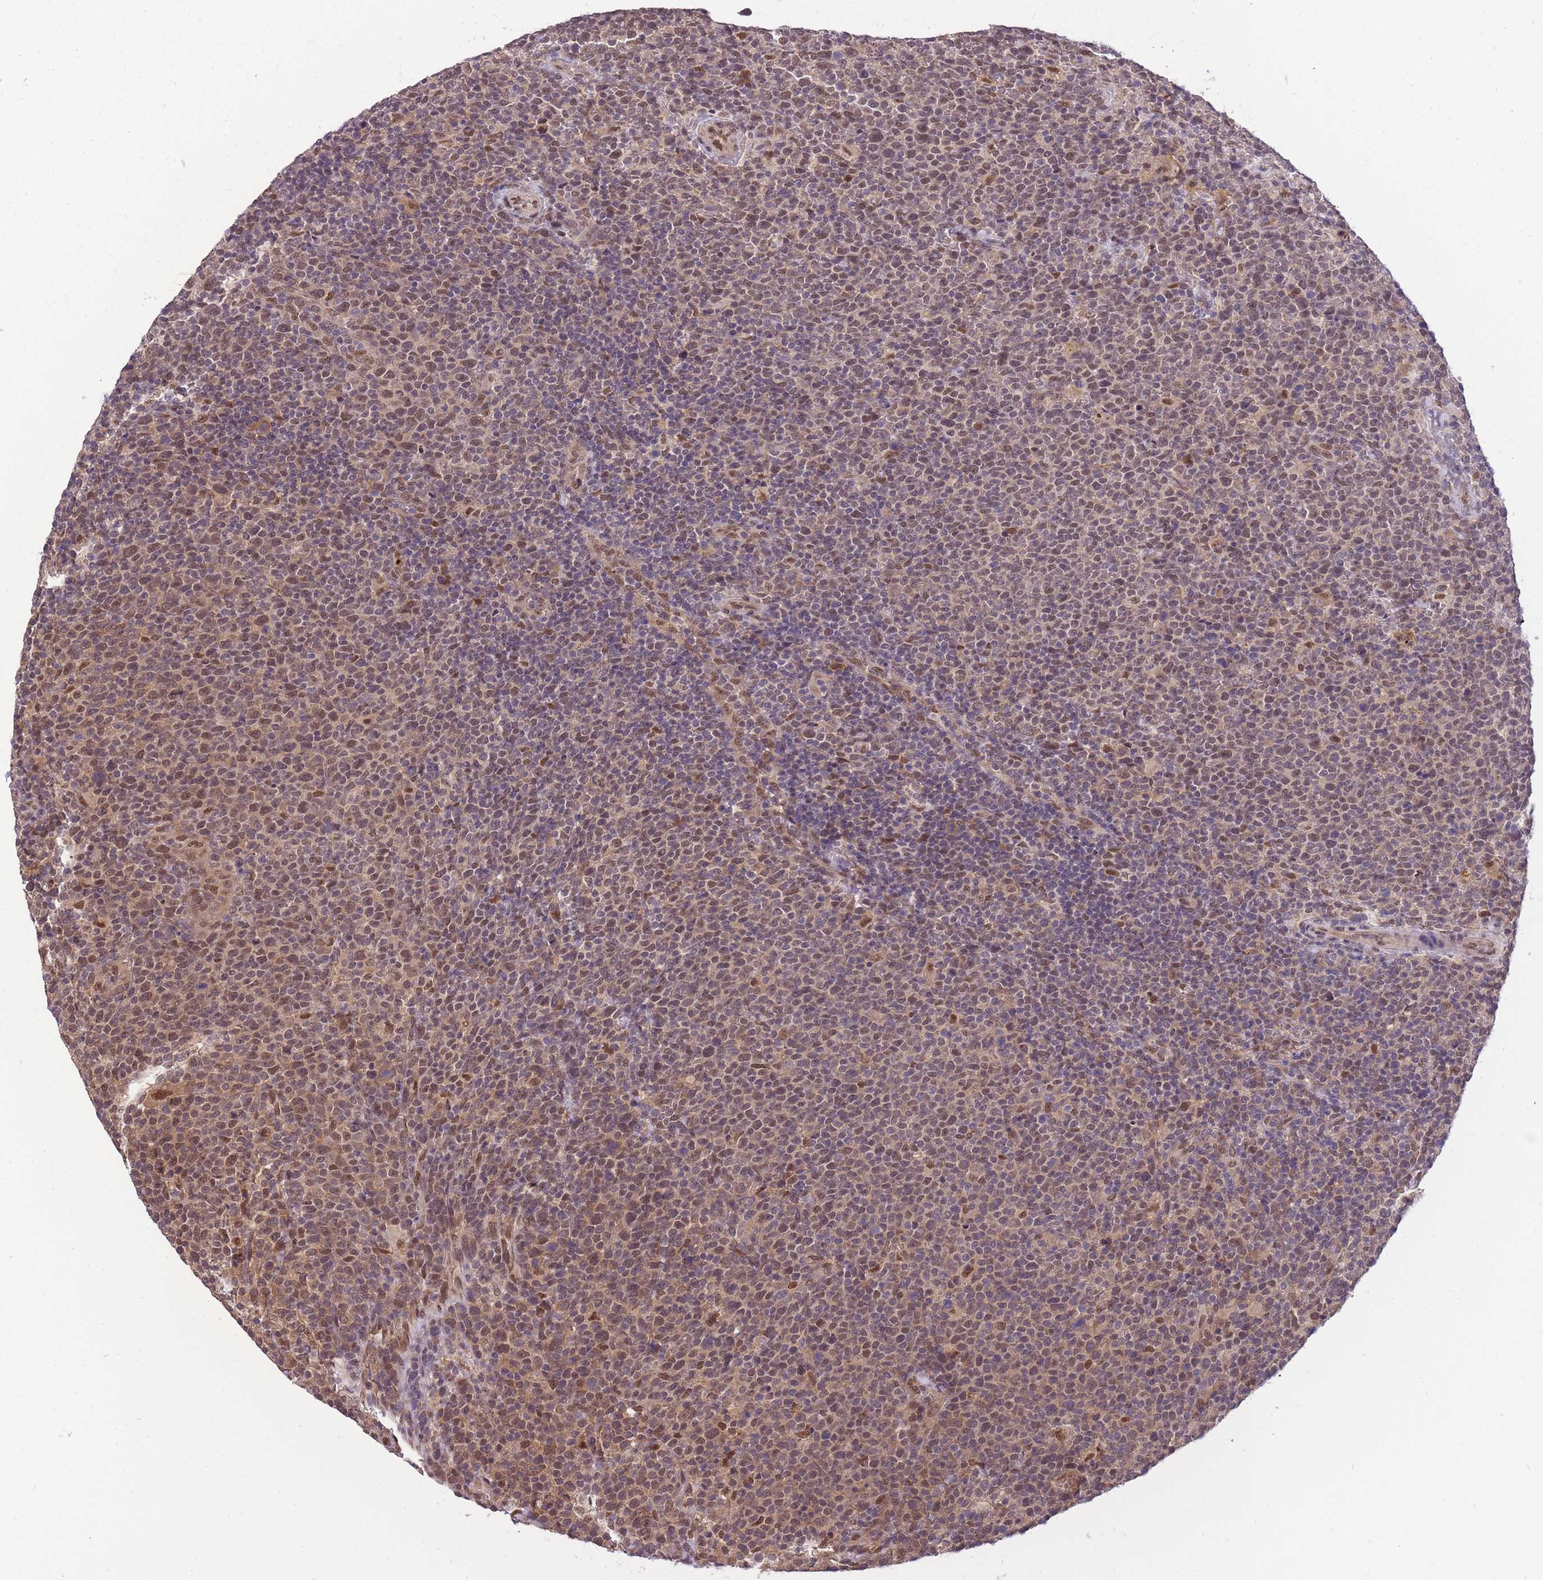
{"staining": {"intensity": "moderate", "quantity": ">75%", "location": "cytoplasmic/membranous,nuclear"}, "tissue": "lymphoma", "cell_type": "Tumor cells", "image_type": "cancer", "snomed": [{"axis": "morphology", "description": "Malignant lymphoma, non-Hodgkin's type, High grade"}, {"axis": "topography", "description": "Lymph node"}], "caption": "Moderate cytoplasmic/membranous and nuclear protein positivity is present in approximately >75% of tumor cells in malignant lymphoma, non-Hodgkin's type (high-grade).", "gene": "CDIP1", "patient": {"sex": "male", "age": 61}}